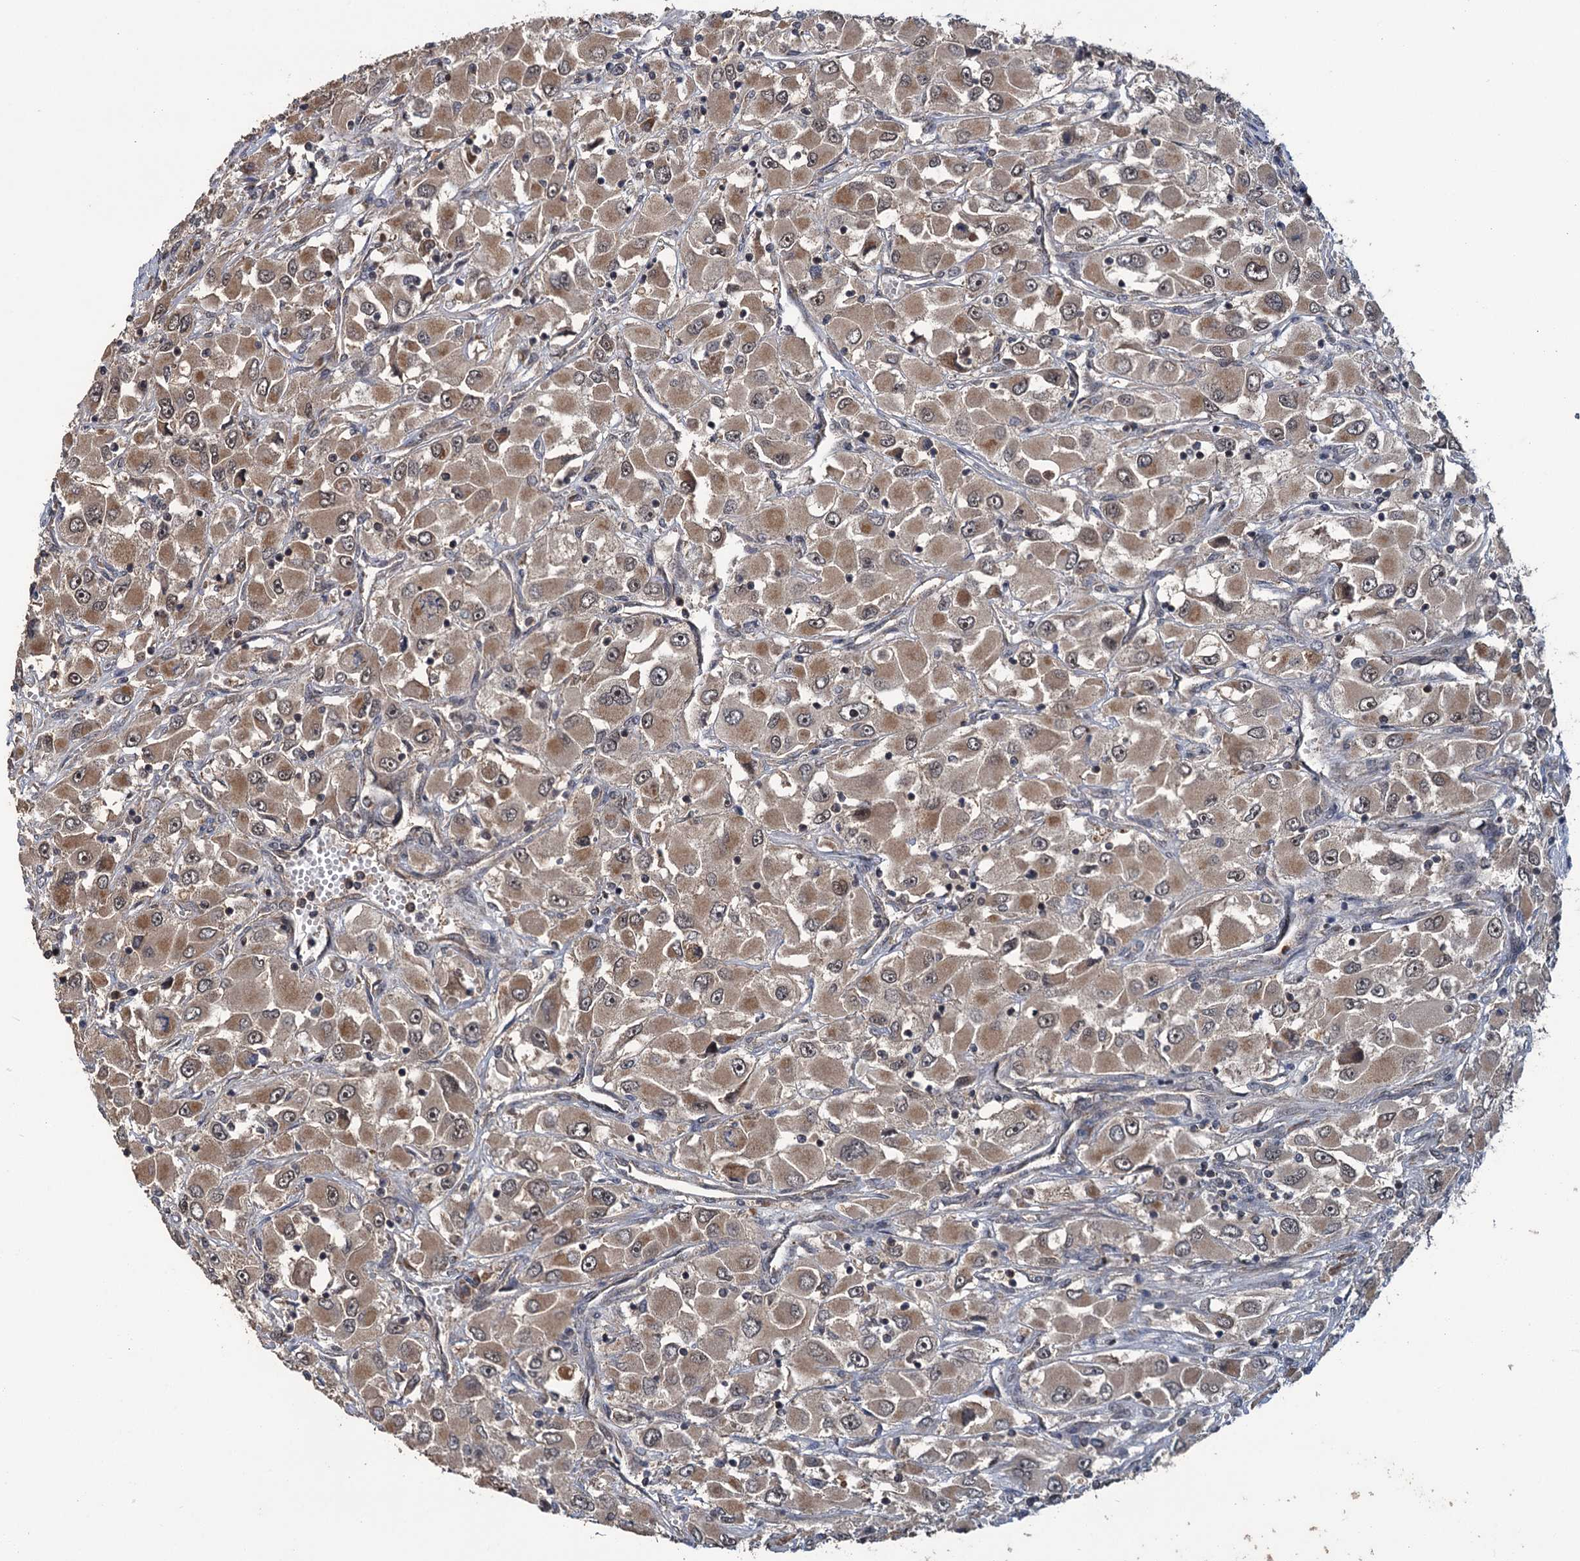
{"staining": {"intensity": "moderate", "quantity": ">75%", "location": "cytoplasmic/membranous,nuclear"}, "tissue": "renal cancer", "cell_type": "Tumor cells", "image_type": "cancer", "snomed": [{"axis": "morphology", "description": "Adenocarcinoma, NOS"}, {"axis": "topography", "description": "Kidney"}], "caption": "Immunohistochemical staining of human renal cancer (adenocarcinoma) exhibits medium levels of moderate cytoplasmic/membranous and nuclear staining in about >75% of tumor cells.", "gene": "KANSL2", "patient": {"sex": "female", "age": 52}}